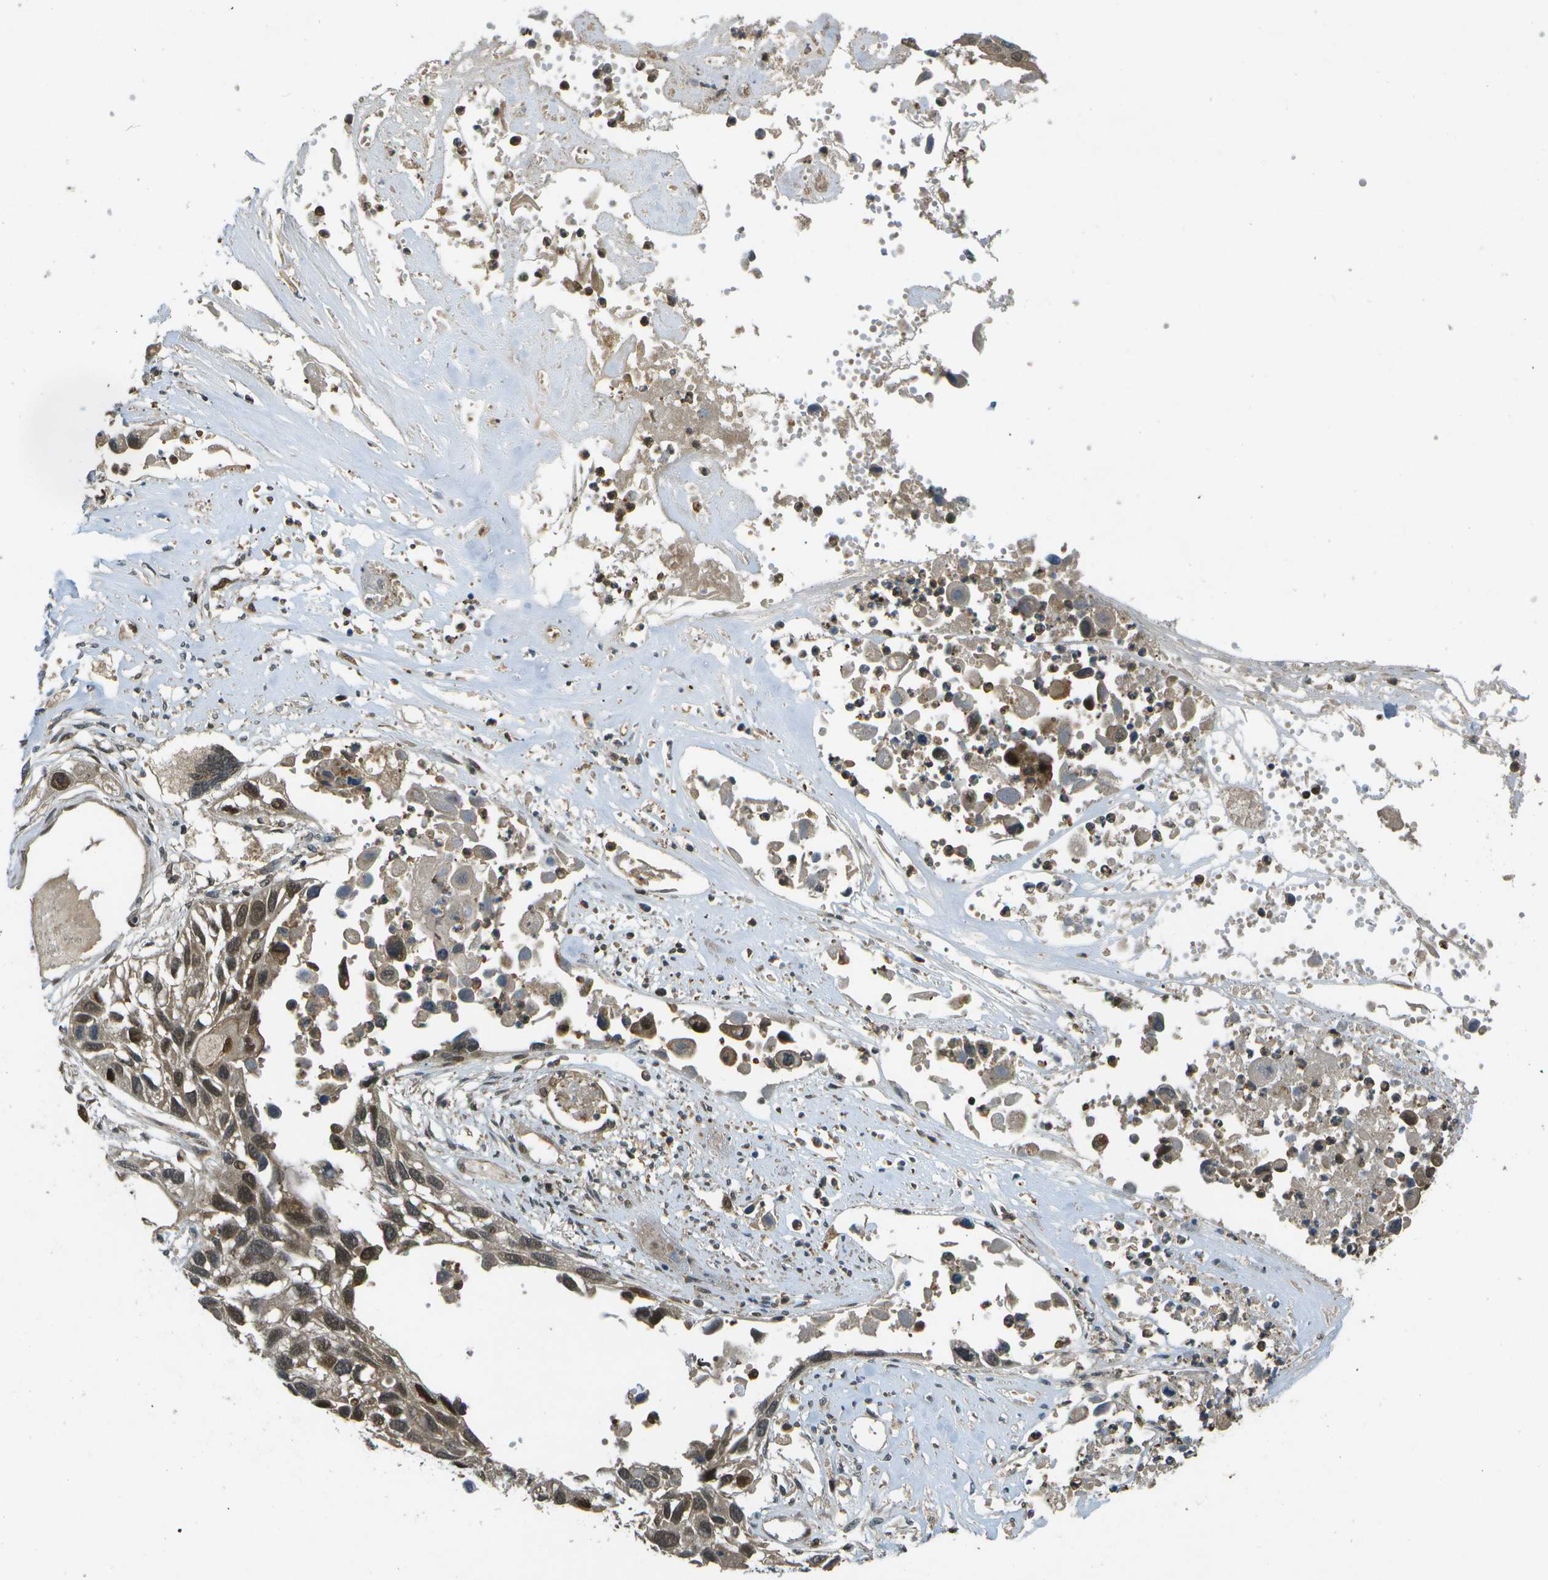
{"staining": {"intensity": "moderate", "quantity": ">75%", "location": "cytoplasmic/membranous,nuclear"}, "tissue": "lung cancer", "cell_type": "Tumor cells", "image_type": "cancer", "snomed": [{"axis": "morphology", "description": "Squamous cell carcinoma, NOS"}, {"axis": "topography", "description": "Lung"}], "caption": "Immunohistochemistry (DAB (3,3'-diaminobenzidine)) staining of human lung cancer exhibits moderate cytoplasmic/membranous and nuclear protein staining in approximately >75% of tumor cells. (DAB IHC with brightfield microscopy, high magnification).", "gene": "GANC", "patient": {"sex": "male", "age": 71}}